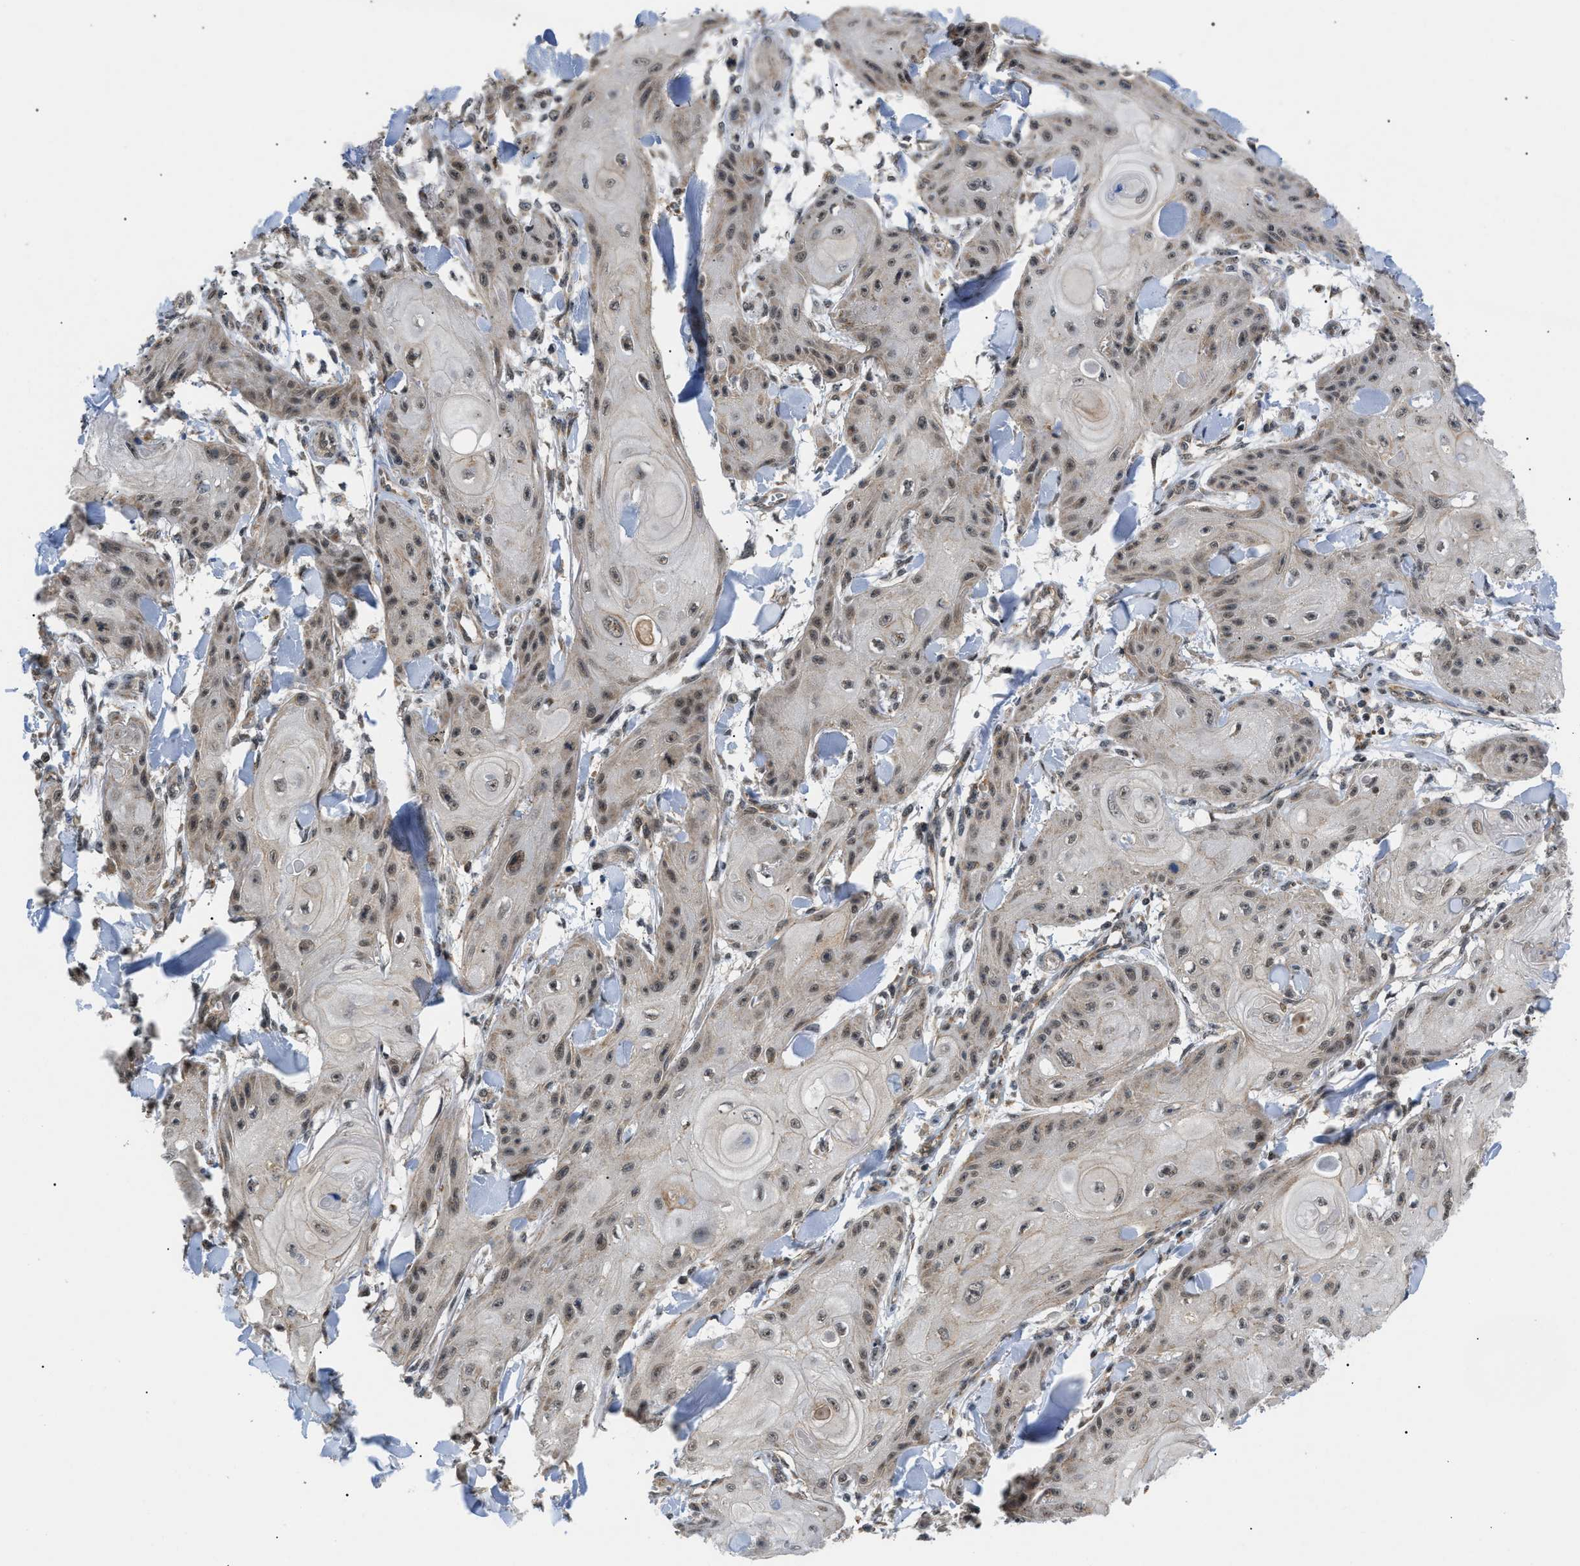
{"staining": {"intensity": "negative", "quantity": "none", "location": "none"}, "tissue": "skin cancer", "cell_type": "Tumor cells", "image_type": "cancer", "snomed": [{"axis": "morphology", "description": "Squamous cell carcinoma, NOS"}, {"axis": "topography", "description": "Skin"}], "caption": "Immunohistochemical staining of skin cancer (squamous cell carcinoma) shows no significant expression in tumor cells.", "gene": "ZBTB11", "patient": {"sex": "male", "age": 74}}